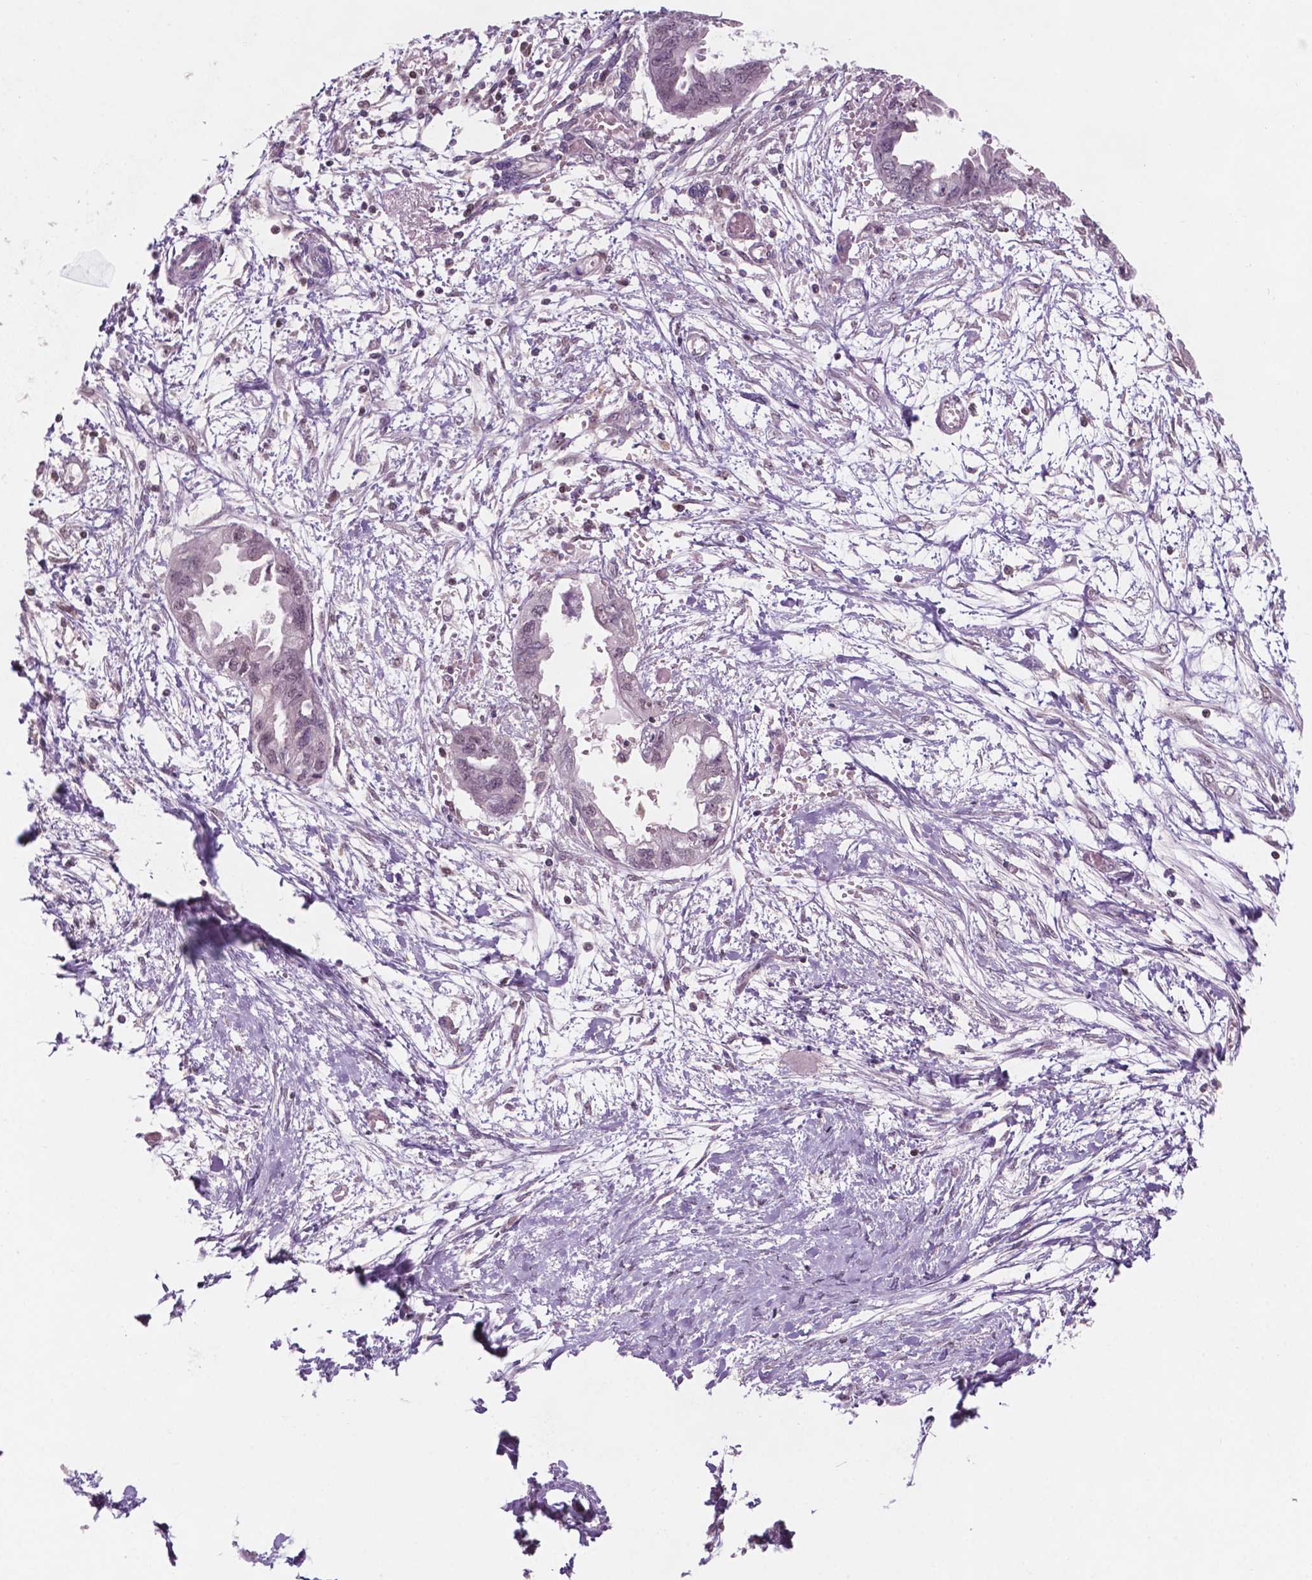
{"staining": {"intensity": "weak", "quantity": "<25%", "location": "nuclear"}, "tissue": "endometrial cancer", "cell_type": "Tumor cells", "image_type": "cancer", "snomed": [{"axis": "morphology", "description": "Adenocarcinoma, NOS"}, {"axis": "morphology", "description": "Adenocarcinoma, metastatic, NOS"}, {"axis": "topography", "description": "Adipose tissue"}, {"axis": "topography", "description": "Endometrium"}], "caption": "Immunohistochemistry photomicrograph of endometrial cancer stained for a protein (brown), which displays no staining in tumor cells. The staining is performed using DAB brown chromogen with nuclei counter-stained in using hematoxylin.", "gene": "PER2", "patient": {"sex": "female", "age": 67}}